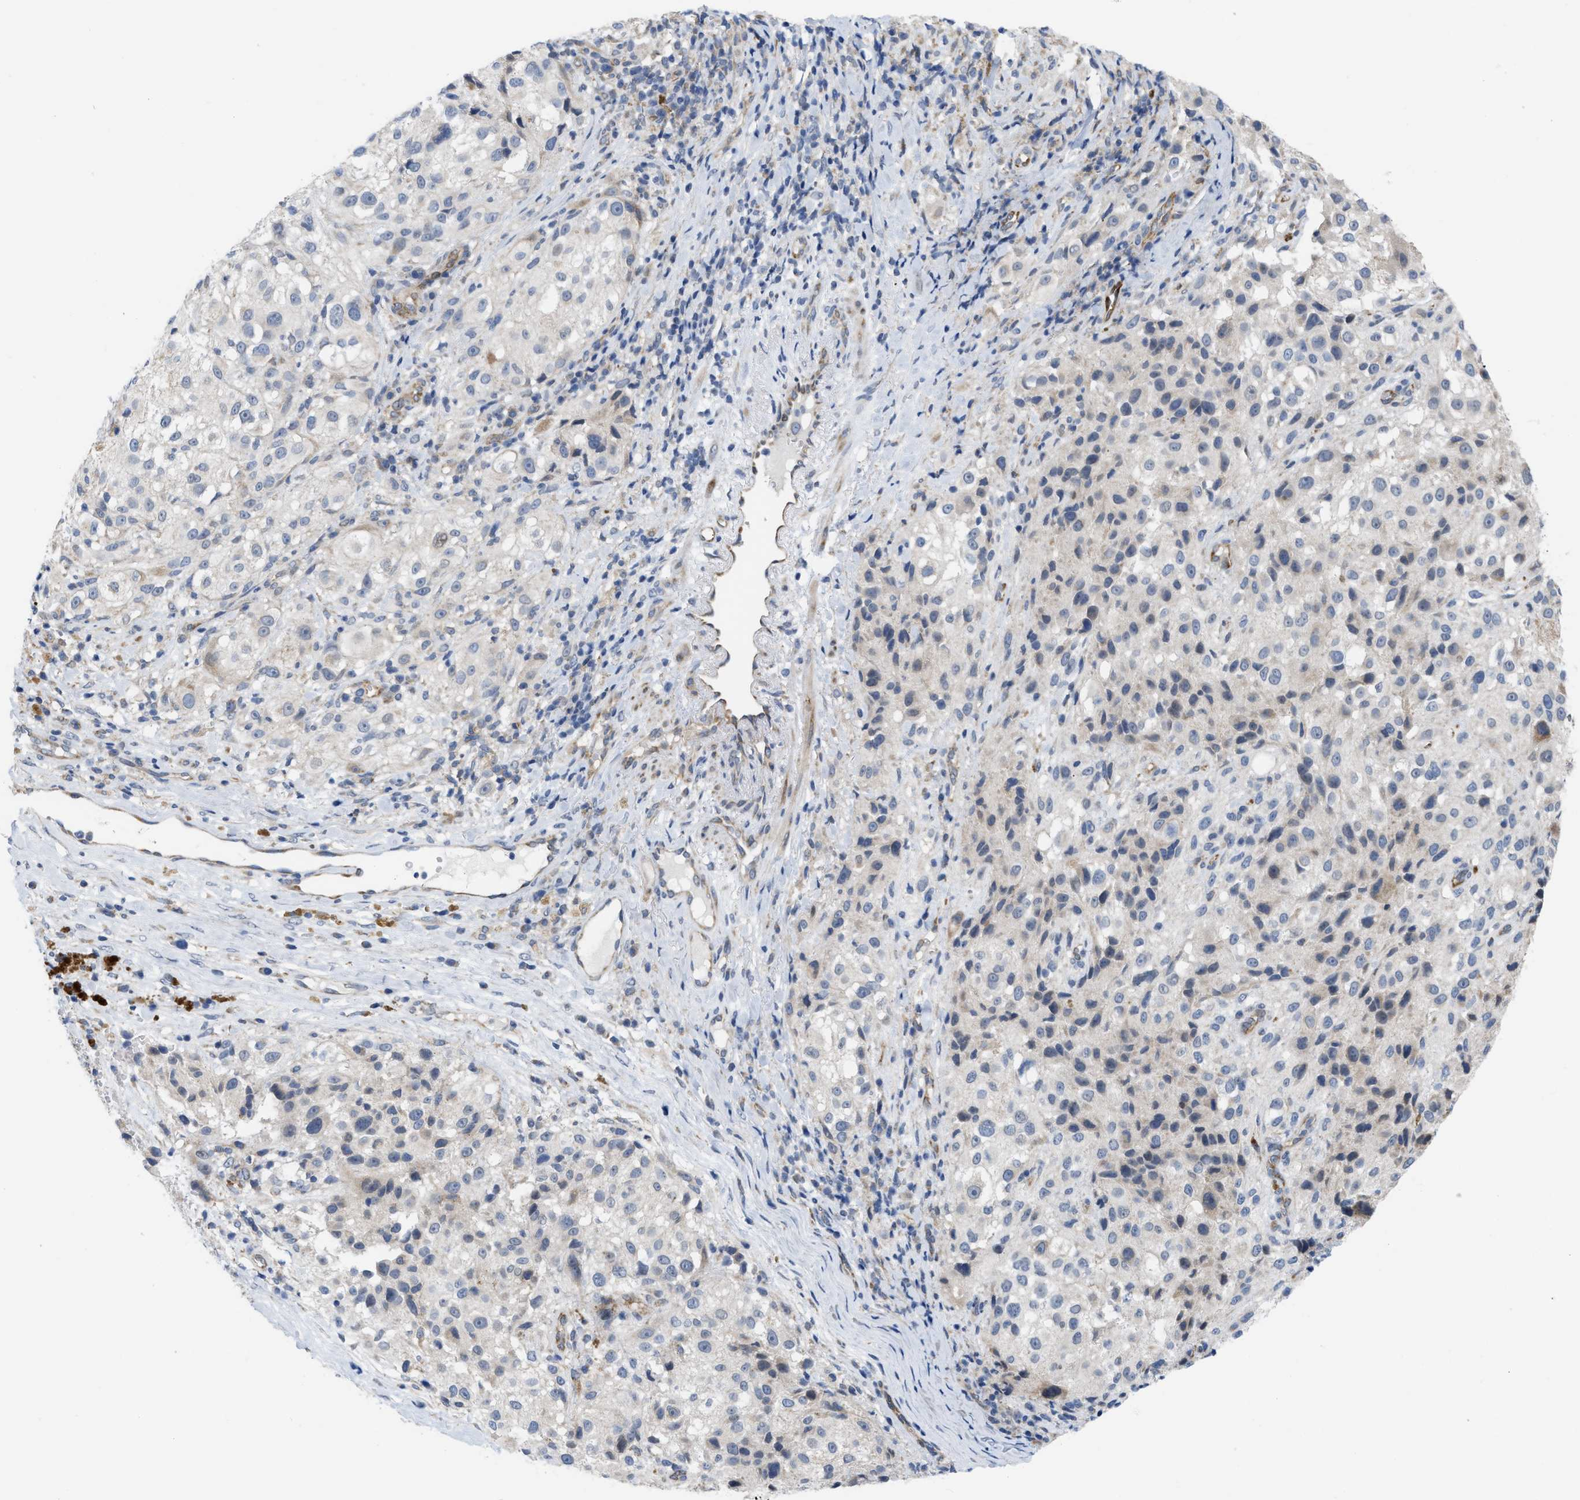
{"staining": {"intensity": "negative", "quantity": "none", "location": "none"}, "tissue": "melanoma", "cell_type": "Tumor cells", "image_type": "cancer", "snomed": [{"axis": "morphology", "description": "Necrosis, NOS"}, {"axis": "morphology", "description": "Malignant melanoma, NOS"}, {"axis": "topography", "description": "Skin"}], "caption": "Immunohistochemical staining of human malignant melanoma demonstrates no significant expression in tumor cells. (DAB (3,3'-diaminobenzidine) immunohistochemistry (IHC) visualized using brightfield microscopy, high magnification).", "gene": "EOGT", "patient": {"sex": "female", "age": 87}}